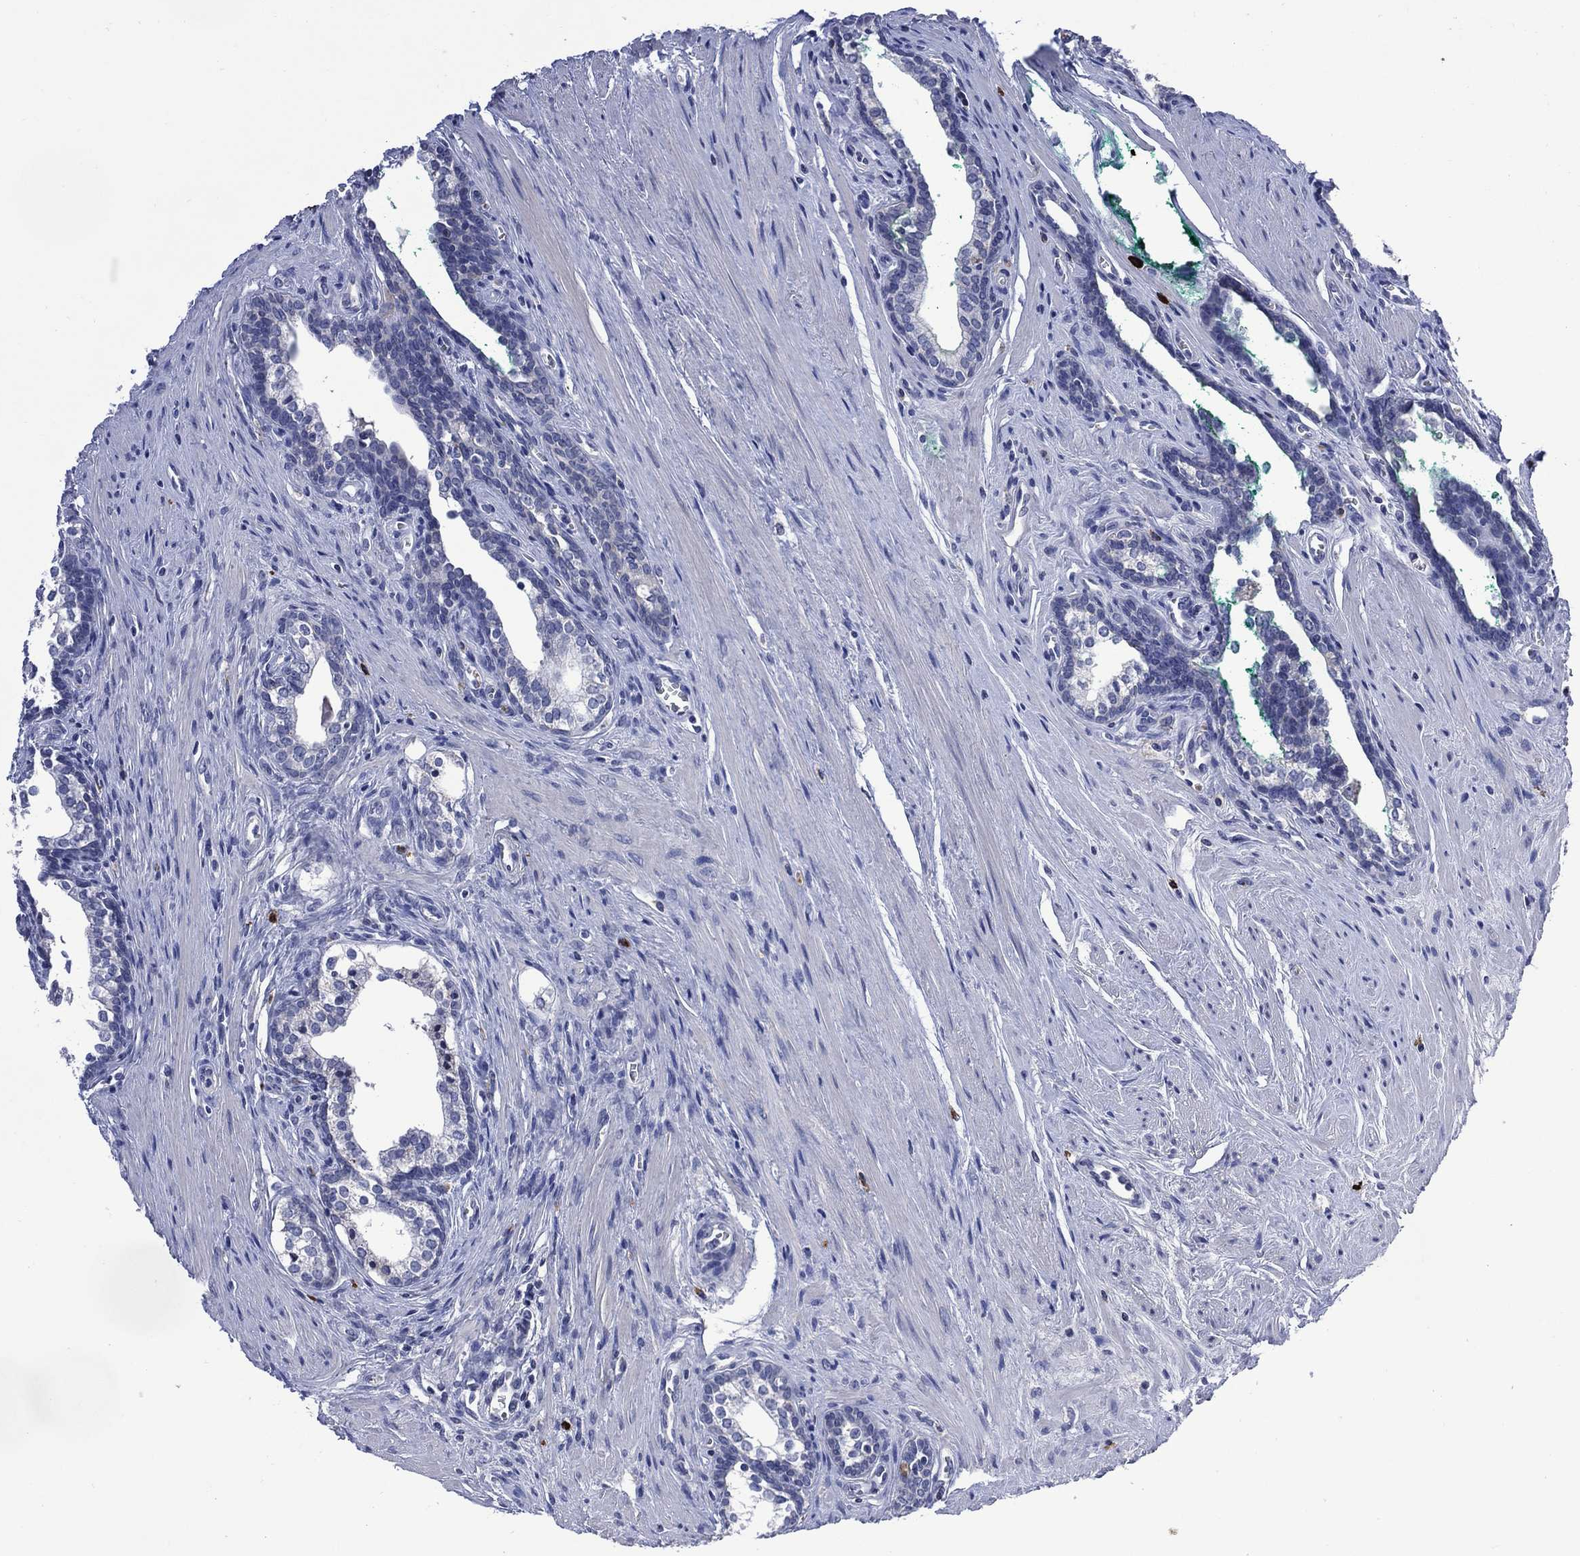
{"staining": {"intensity": "negative", "quantity": "none", "location": "none"}, "tissue": "prostate cancer", "cell_type": "Tumor cells", "image_type": "cancer", "snomed": [{"axis": "morphology", "description": "Adenocarcinoma, NOS"}, {"axis": "morphology", "description": "Adenocarcinoma, High grade"}, {"axis": "topography", "description": "Prostate"}], "caption": "The photomicrograph displays no significant staining in tumor cells of adenocarcinoma (prostate).", "gene": "USP26", "patient": {"sex": "male", "age": 61}}